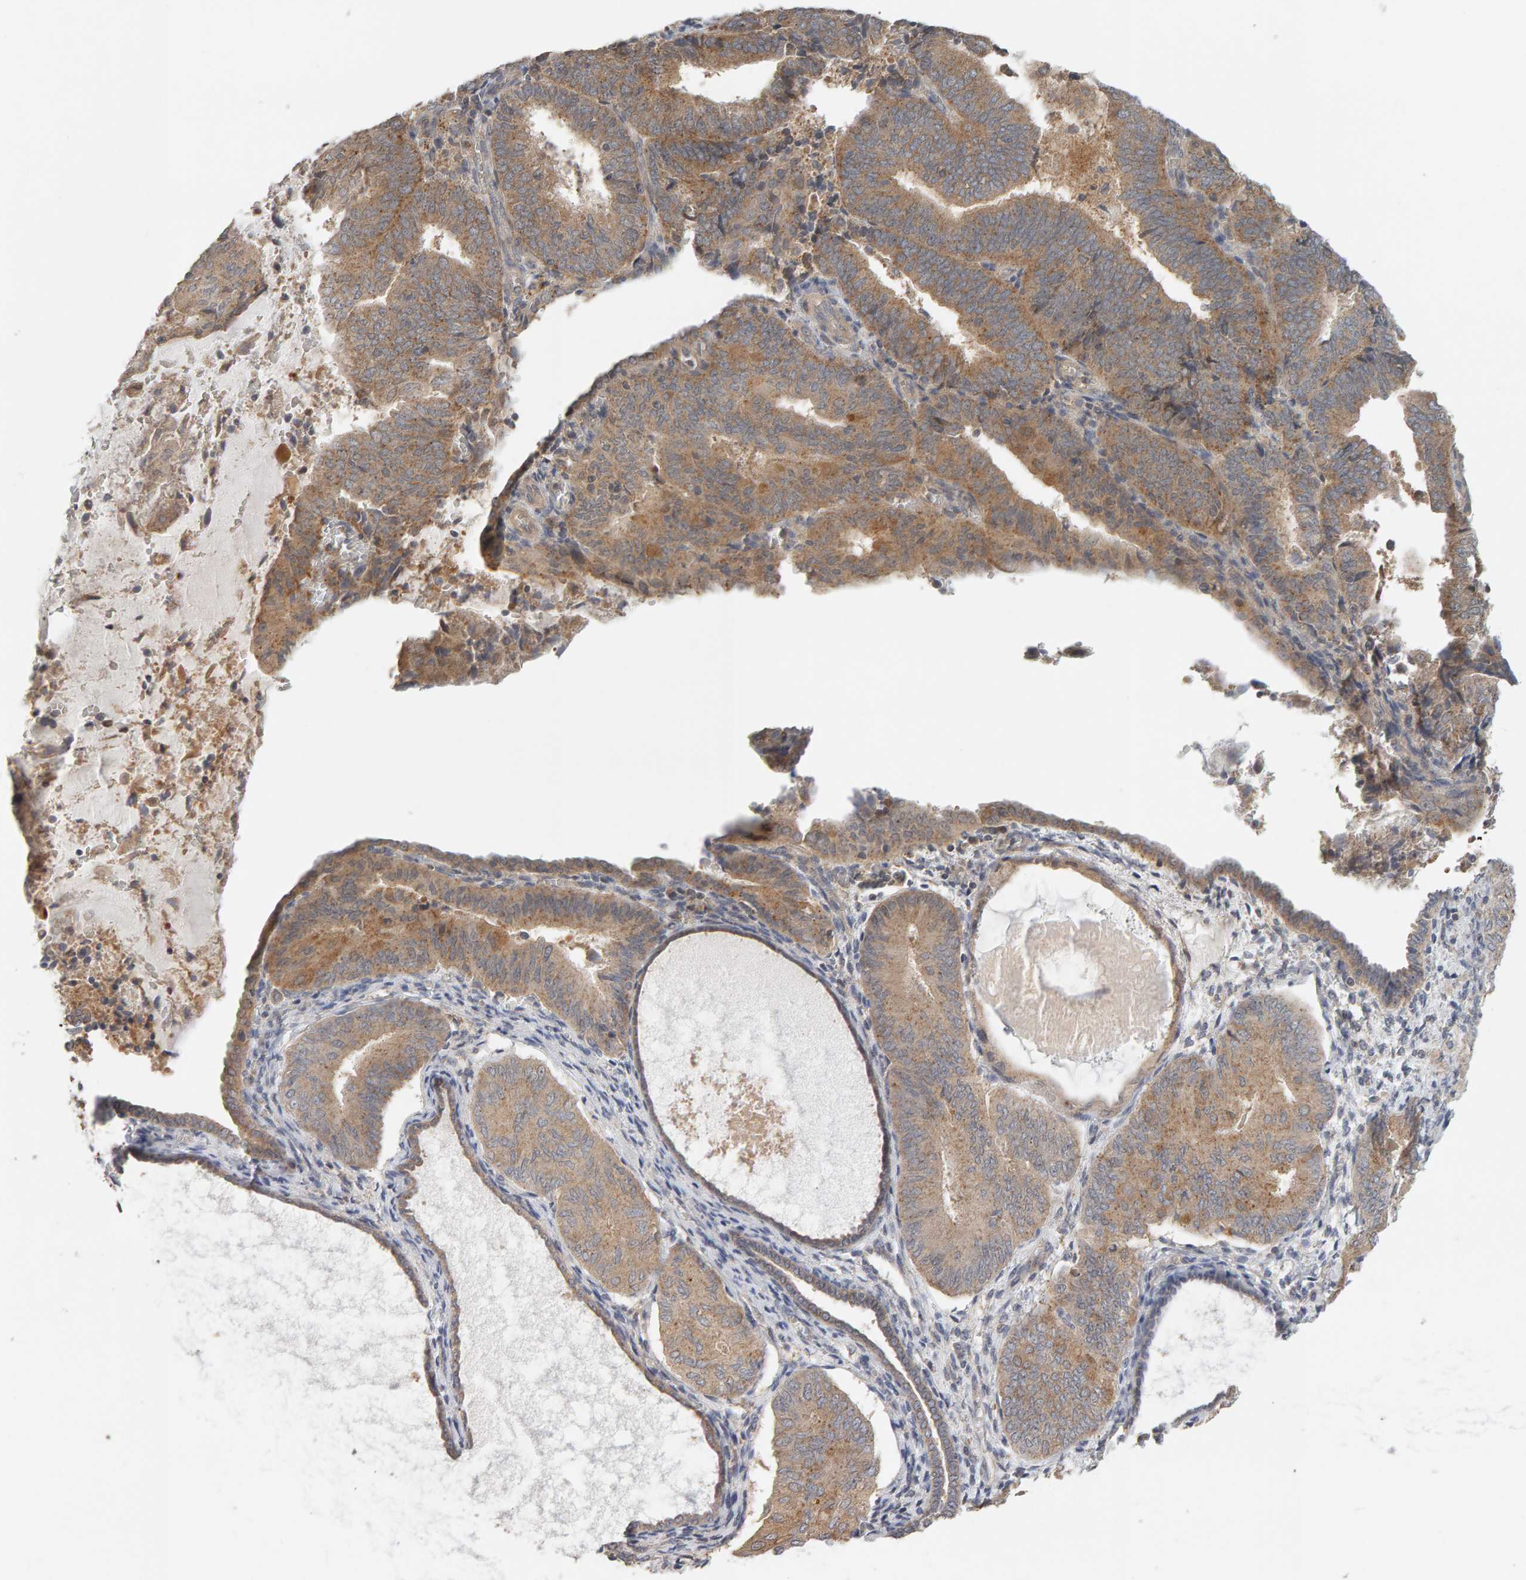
{"staining": {"intensity": "weak", "quantity": ">75%", "location": "cytoplasmic/membranous"}, "tissue": "endometrial cancer", "cell_type": "Tumor cells", "image_type": "cancer", "snomed": [{"axis": "morphology", "description": "Adenocarcinoma, NOS"}, {"axis": "topography", "description": "Endometrium"}], "caption": "High-magnification brightfield microscopy of adenocarcinoma (endometrial) stained with DAB (3,3'-diaminobenzidine) (brown) and counterstained with hematoxylin (blue). tumor cells exhibit weak cytoplasmic/membranous expression is appreciated in approximately>75% of cells. (Stains: DAB (3,3'-diaminobenzidine) in brown, nuclei in blue, Microscopy: brightfield microscopy at high magnification).", "gene": "DNAJC7", "patient": {"sex": "female", "age": 81}}